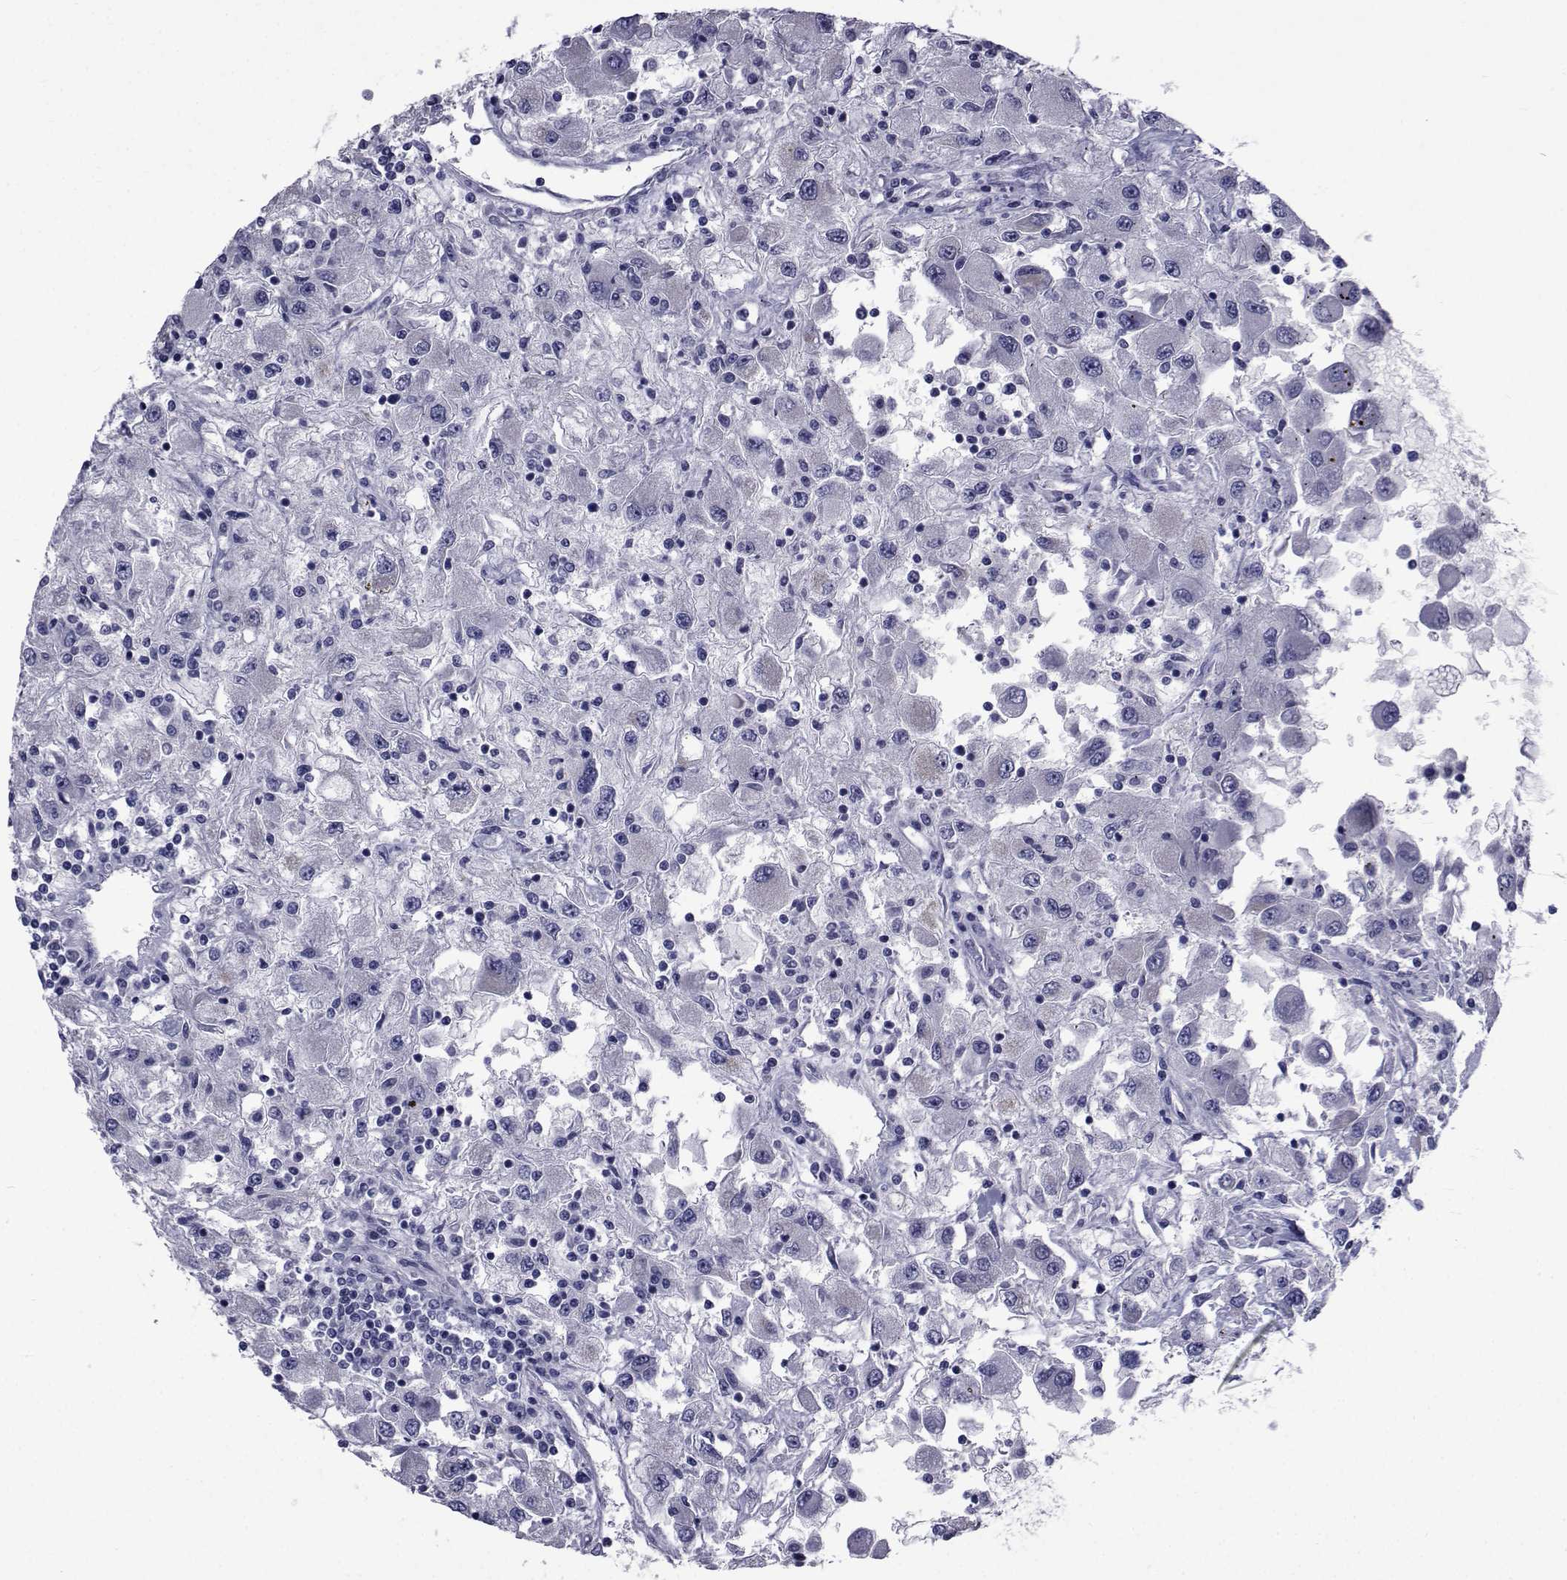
{"staining": {"intensity": "negative", "quantity": "none", "location": "none"}, "tissue": "renal cancer", "cell_type": "Tumor cells", "image_type": "cancer", "snomed": [{"axis": "morphology", "description": "Adenocarcinoma, NOS"}, {"axis": "topography", "description": "Kidney"}], "caption": "IHC of renal adenocarcinoma reveals no expression in tumor cells.", "gene": "SEMA5B", "patient": {"sex": "female", "age": 67}}